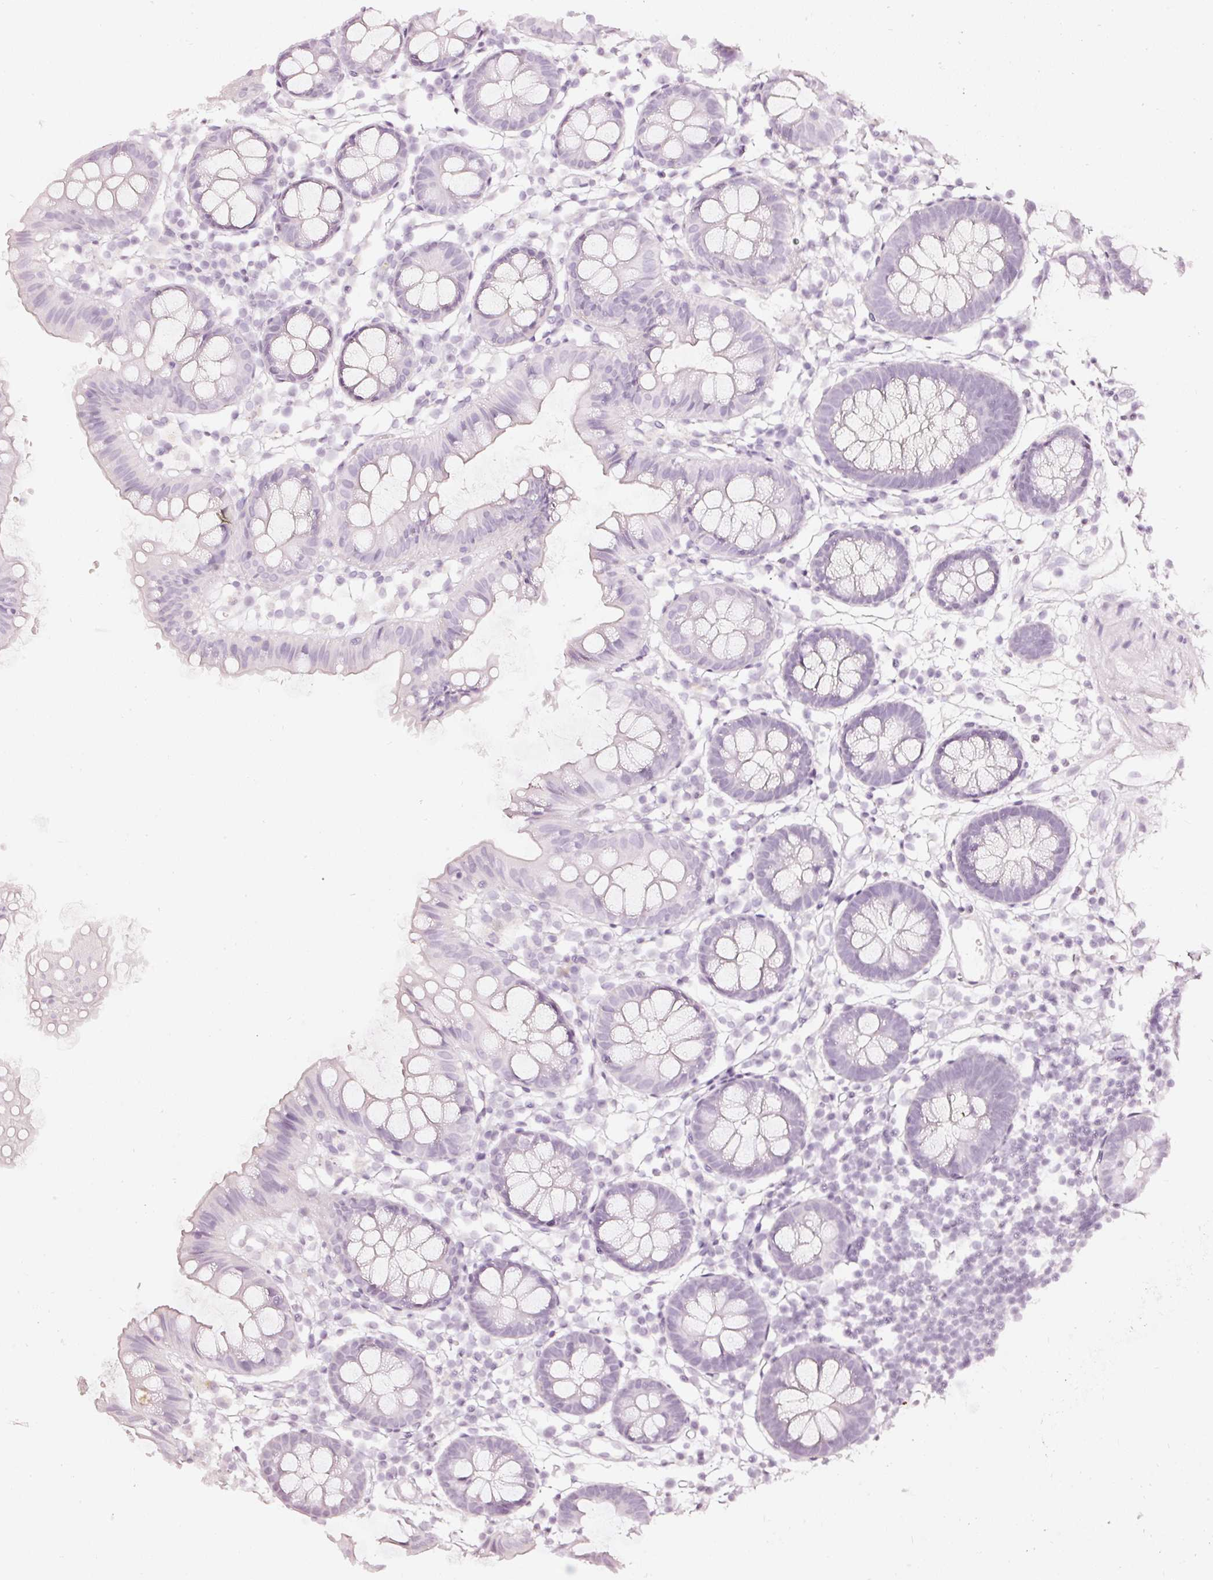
{"staining": {"intensity": "negative", "quantity": "none", "location": "none"}, "tissue": "colon", "cell_type": "Endothelial cells", "image_type": "normal", "snomed": [{"axis": "morphology", "description": "Normal tissue, NOS"}, {"axis": "topography", "description": "Colon"}], "caption": "DAB (3,3'-diaminobenzidine) immunohistochemical staining of normal colon displays no significant positivity in endothelial cells.", "gene": "CNP", "patient": {"sex": "female", "age": 84}}